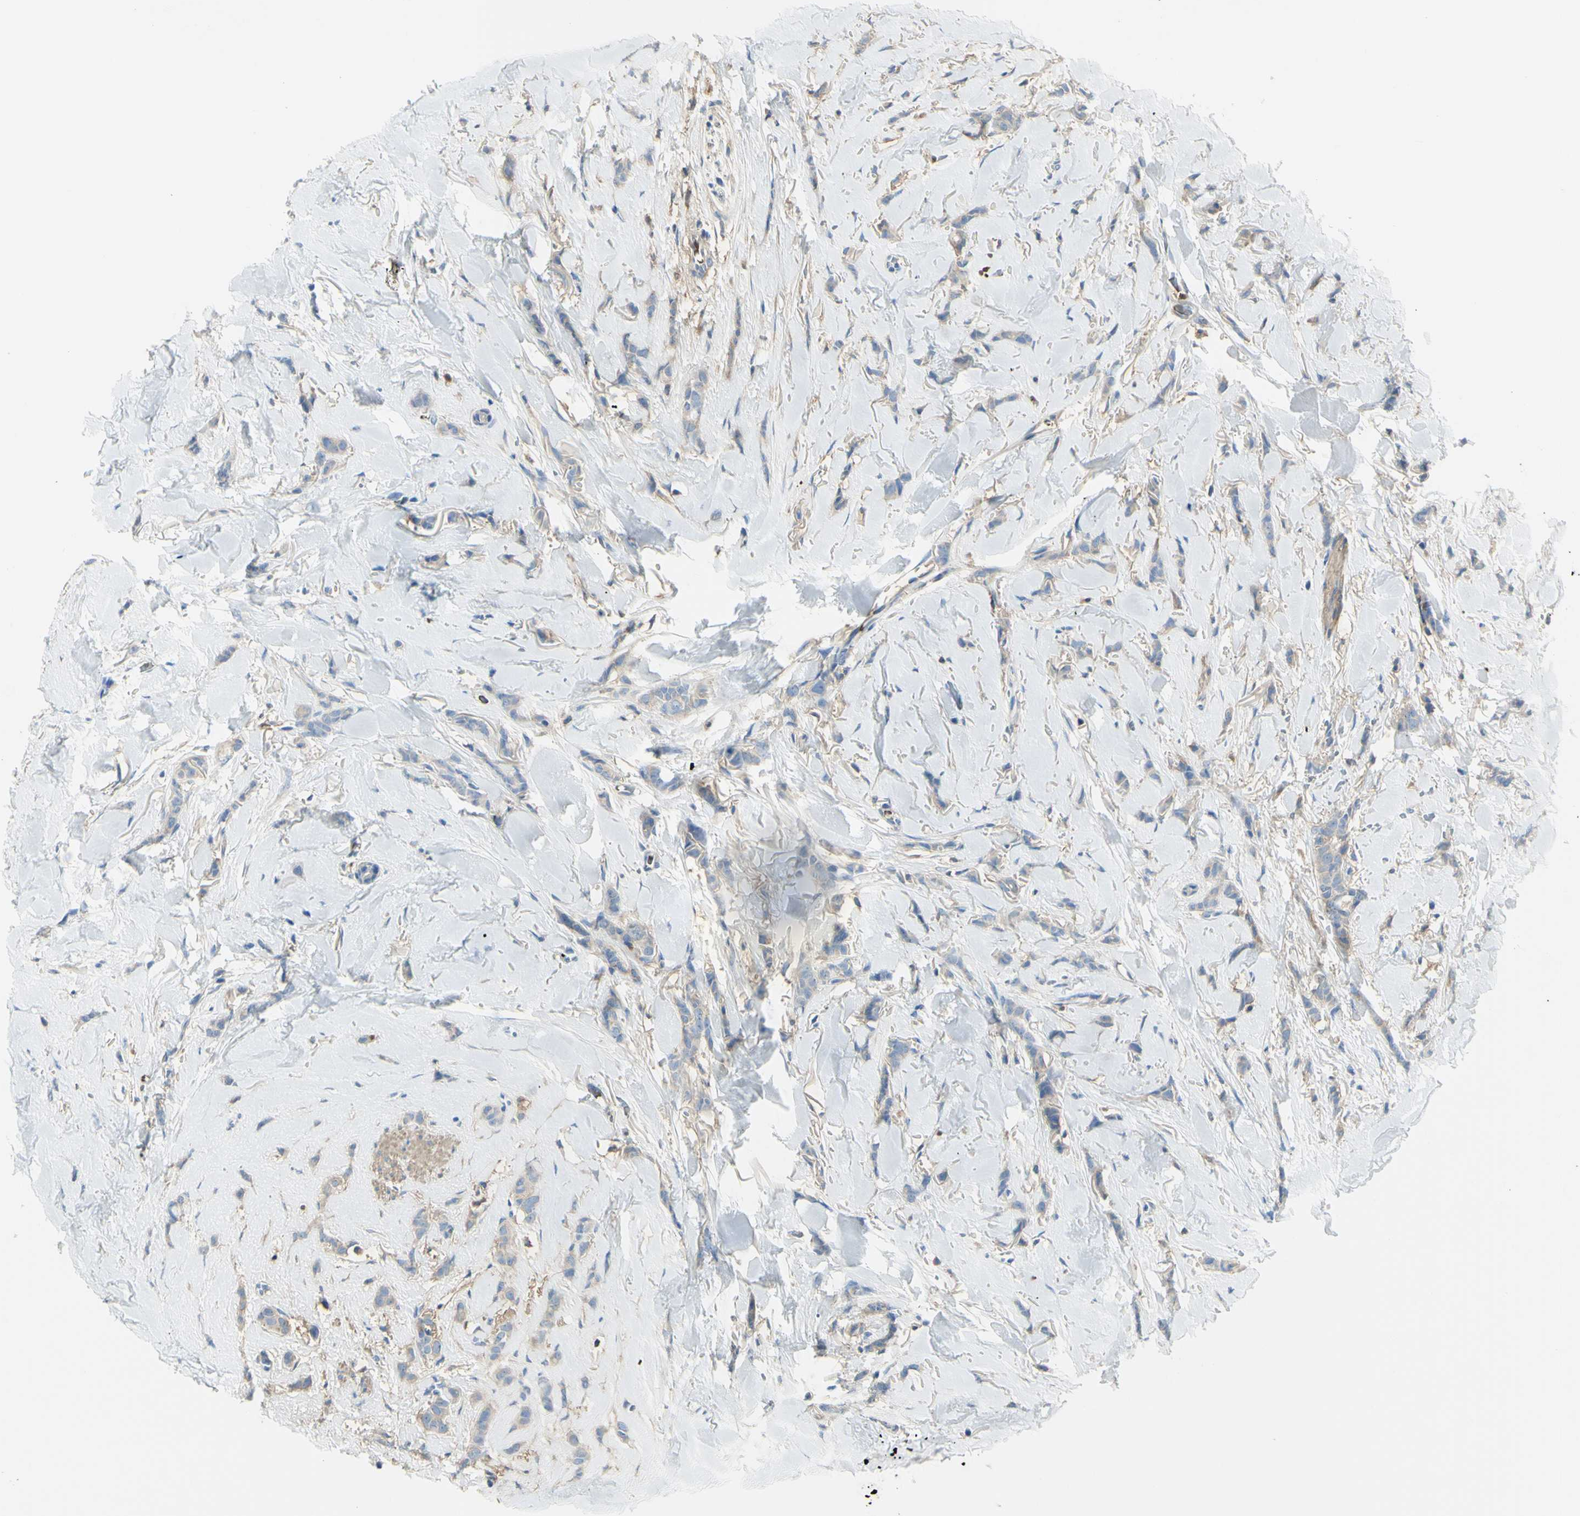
{"staining": {"intensity": "weak", "quantity": ">75%", "location": "cytoplasmic/membranous"}, "tissue": "breast cancer", "cell_type": "Tumor cells", "image_type": "cancer", "snomed": [{"axis": "morphology", "description": "Lobular carcinoma"}, {"axis": "topography", "description": "Skin"}, {"axis": "topography", "description": "Breast"}], "caption": "Approximately >75% of tumor cells in breast lobular carcinoma reveal weak cytoplasmic/membranous protein positivity as visualized by brown immunohistochemical staining.", "gene": "NCBP2L", "patient": {"sex": "female", "age": 46}}